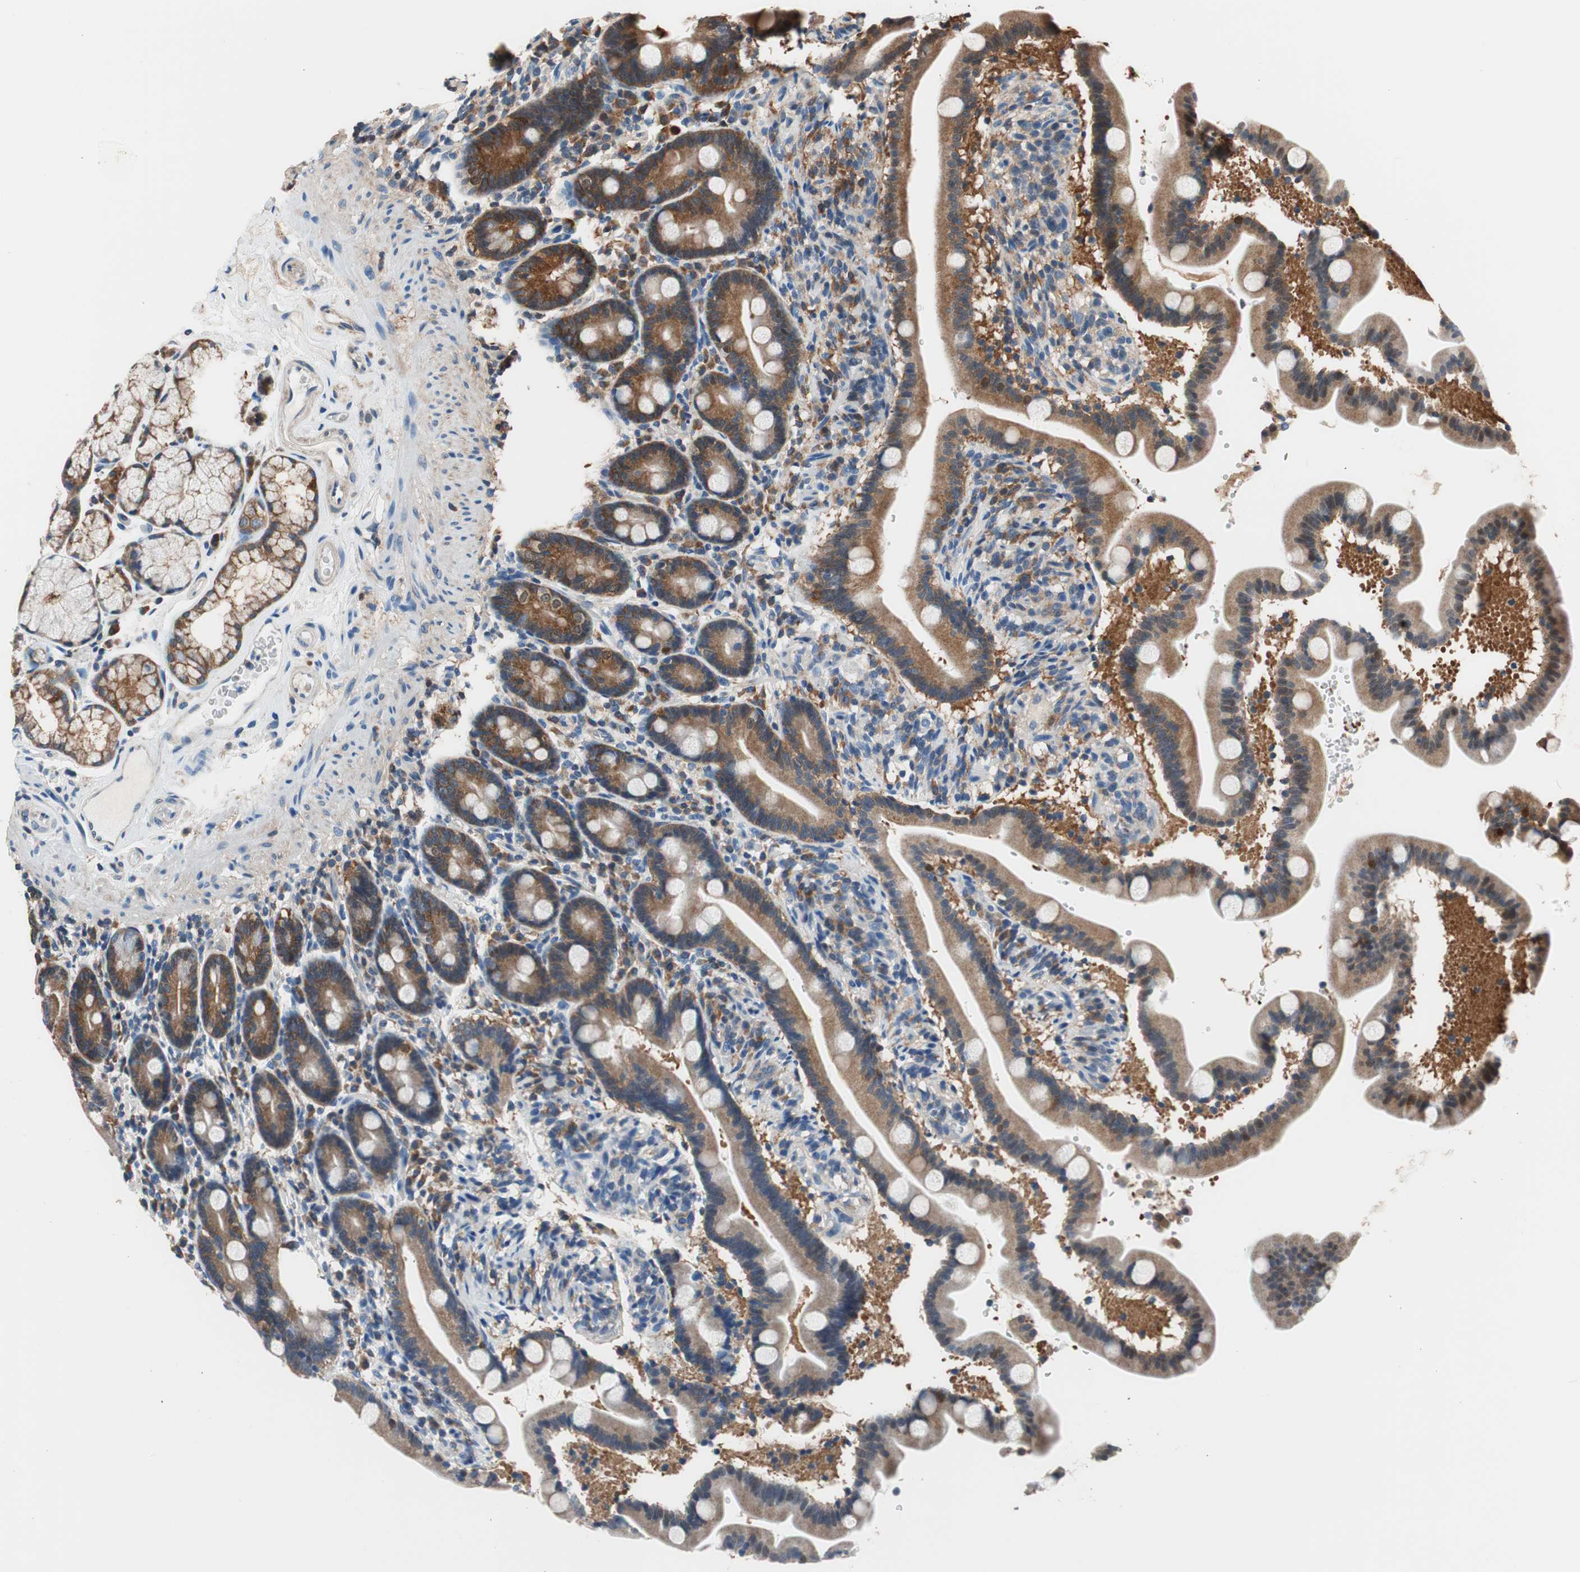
{"staining": {"intensity": "moderate", "quantity": "25%-75%", "location": "cytoplasmic/membranous"}, "tissue": "duodenum", "cell_type": "Glandular cells", "image_type": "normal", "snomed": [{"axis": "morphology", "description": "Normal tissue, NOS"}, {"axis": "topography", "description": "Duodenum"}], "caption": "Duodenum stained with immunohistochemistry (IHC) exhibits moderate cytoplasmic/membranous staining in approximately 25%-75% of glandular cells. (Stains: DAB in brown, nuclei in blue, Microscopy: brightfield microscopy at high magnification).", "gene": "PRDX2", "patient": {"sex": "male", "age": 54}}